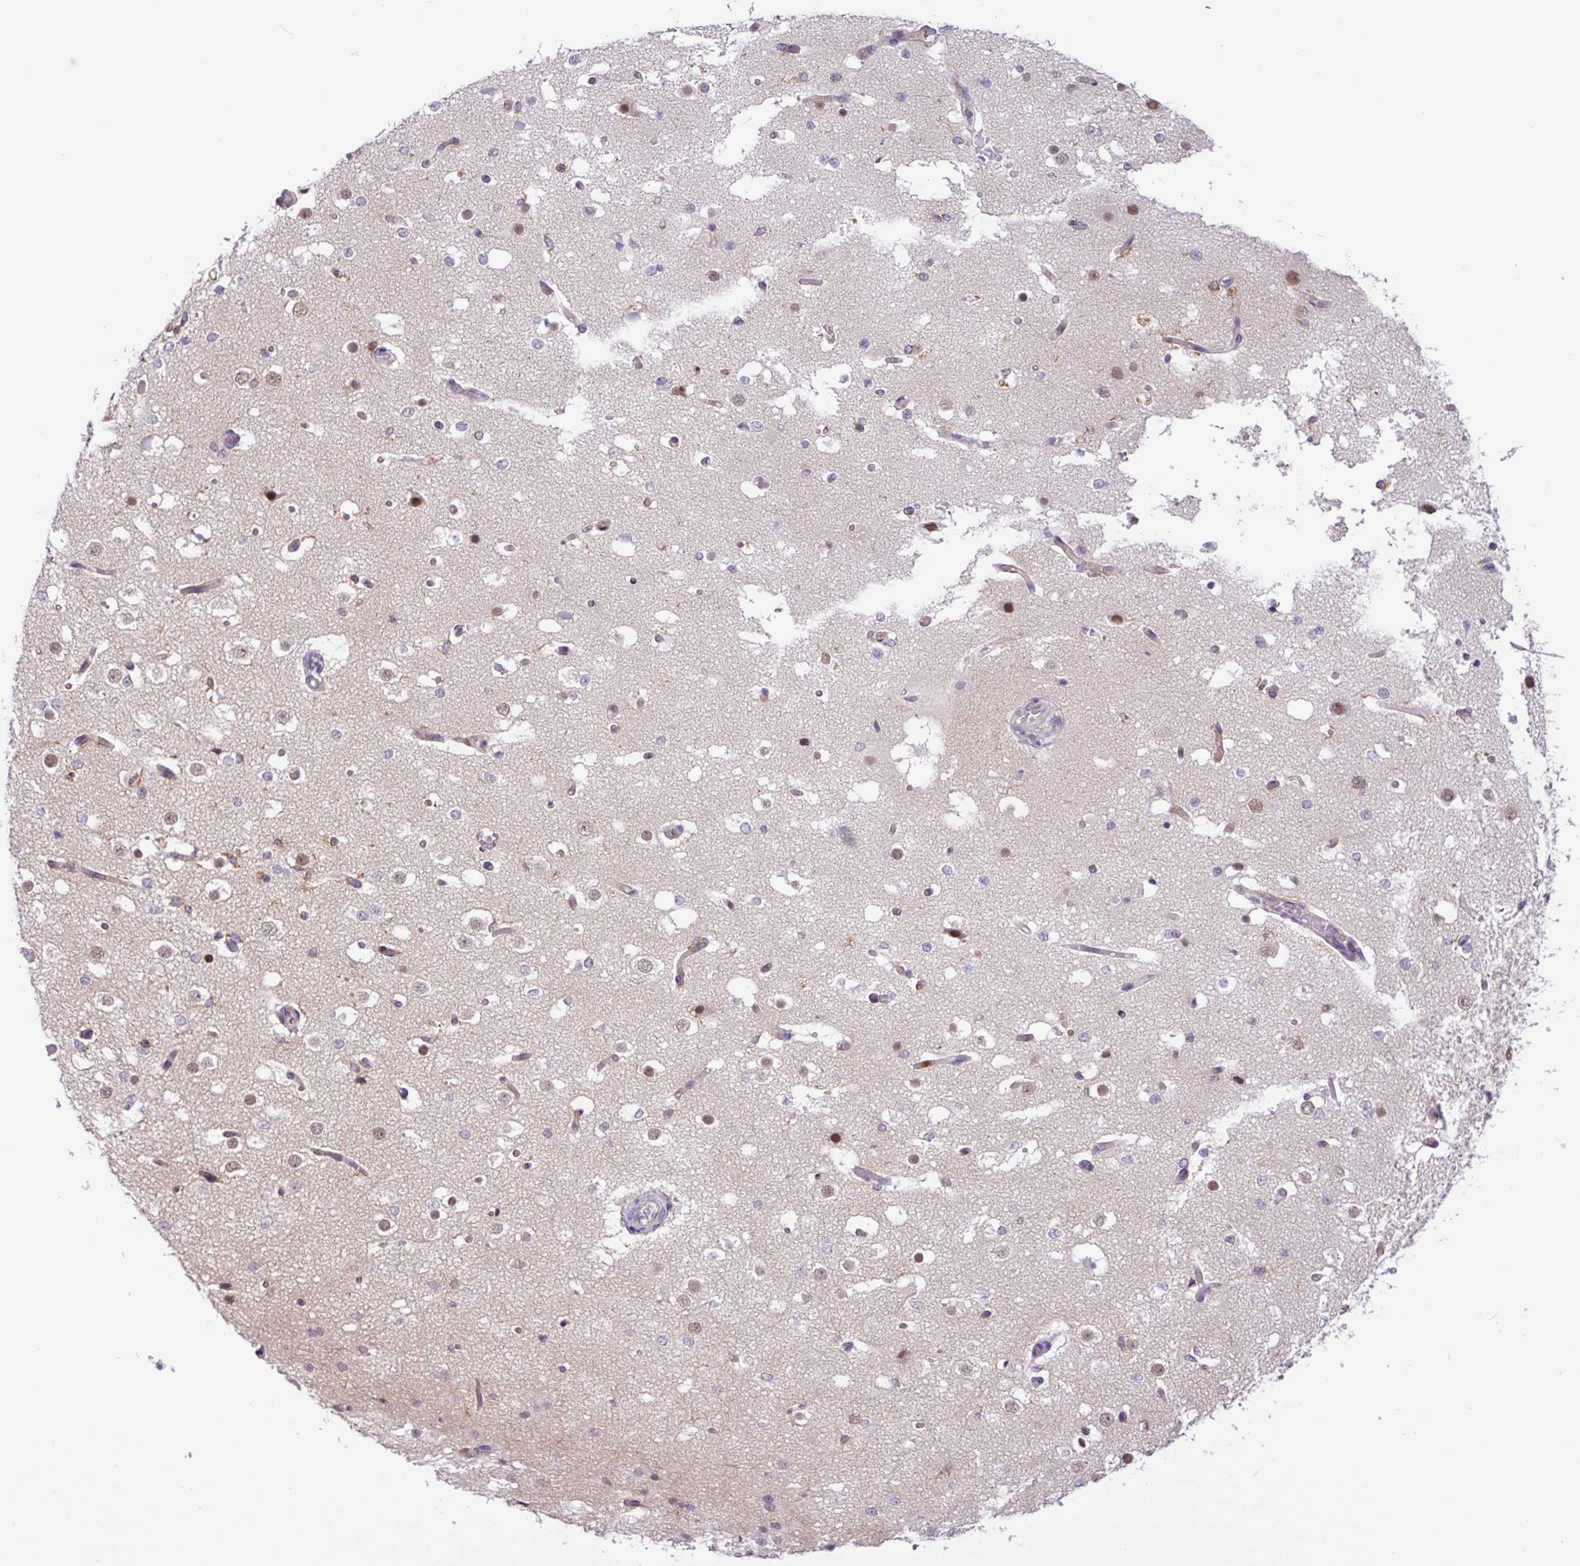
{"staining": {"intensity": "weak", "quantity": "<25%", "location": "cytoplasmic/membranous"}, "tissue": "cerebral cortex", "cell_type": "Endothelial cells", "image_type": "normal", "snomed": [{"axis": "morphology", "description": "Normal tissue, NOS"}, {"axis": "morphology", "description": "Inflammation, NOS"}, {"axis": "topography", "description": "Cerebral cortex"}], "caption": "Immunohistochemistry image of normal cerebral cortex: human cerebral cortex stained with DAB demonstrates no significant protein staining in endothelial cells.", "gene": "ACTR3B", "patient": {"sex": "male", "age": 6}}